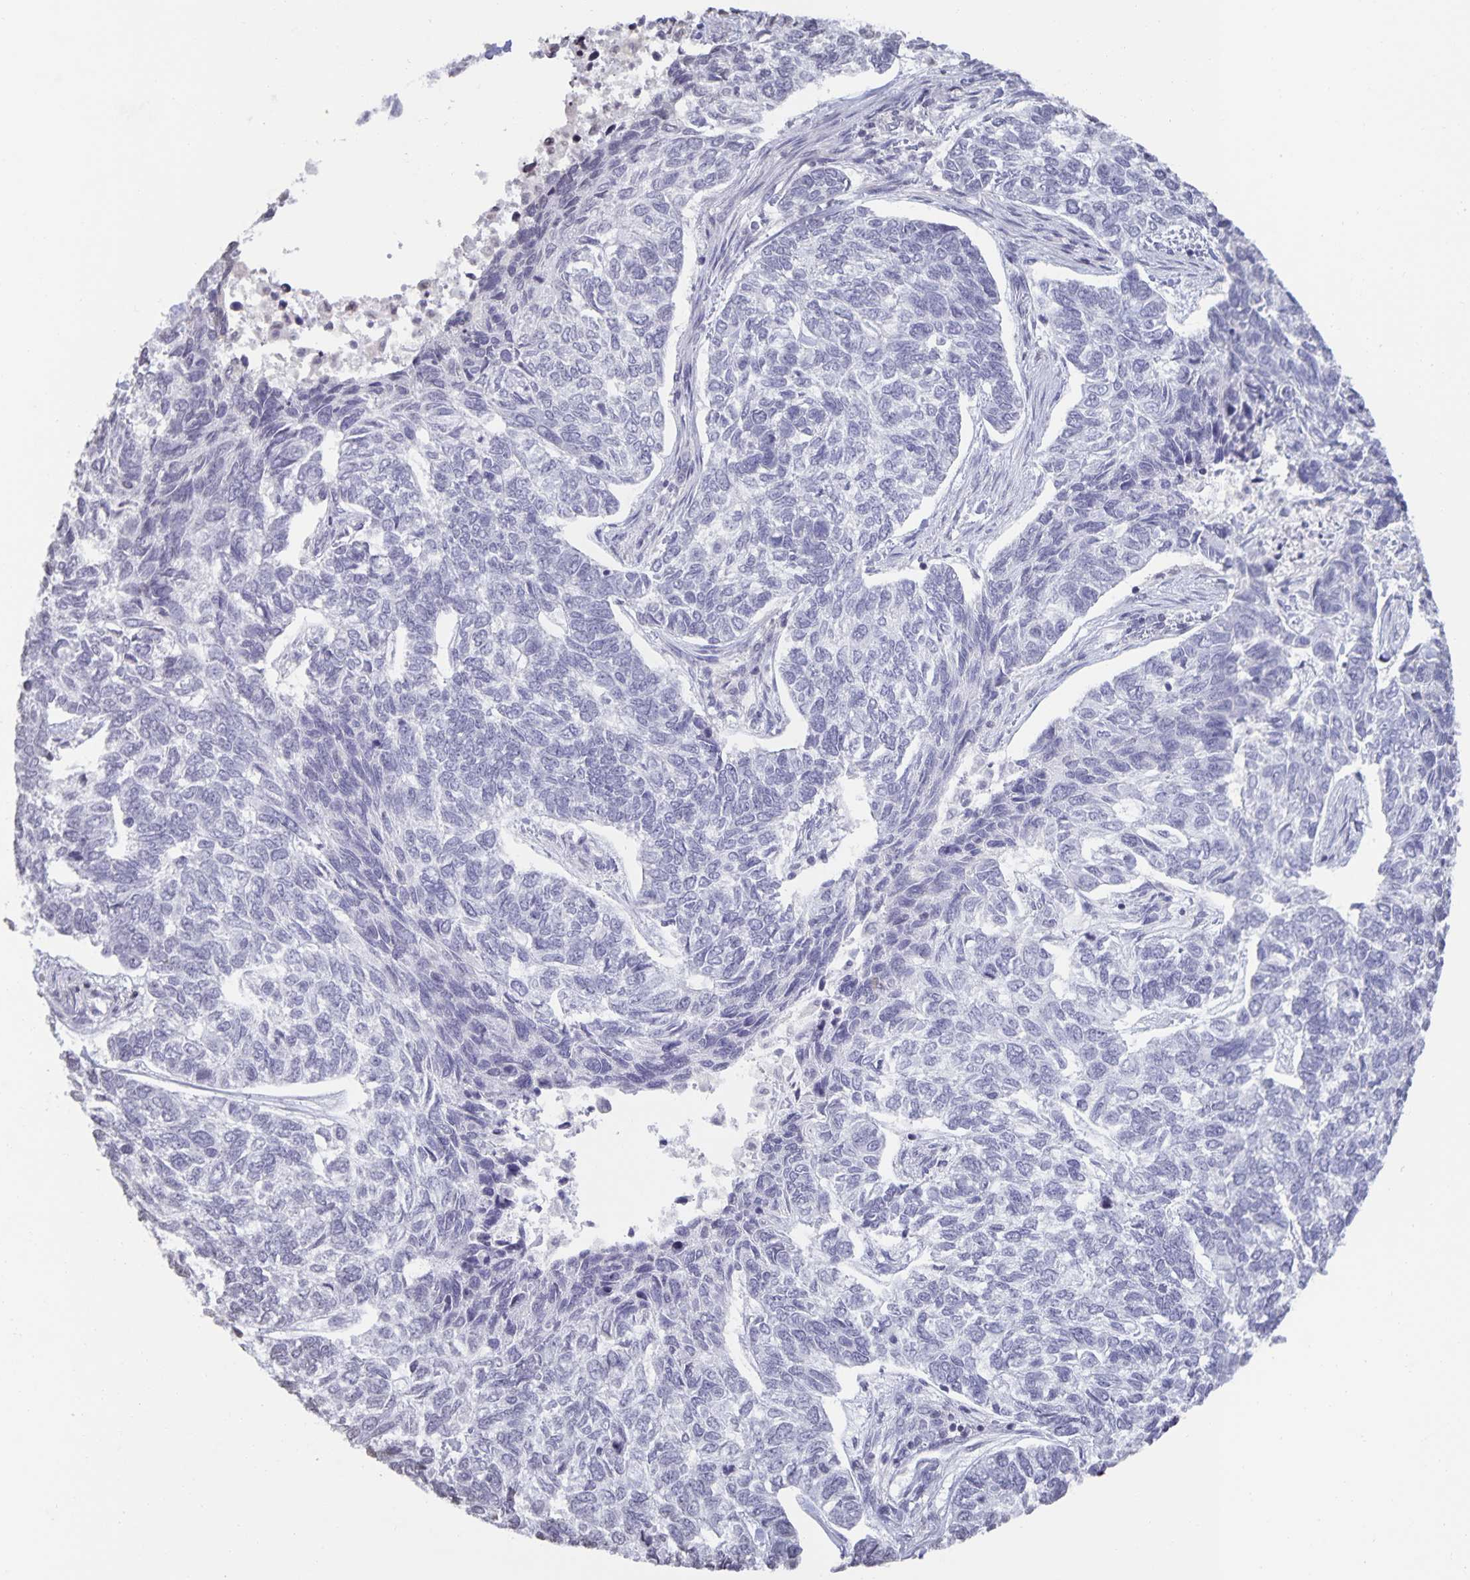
{"staining": {"intensity": "negative", "quantity": "none", "location": "none"}, "tissue": "skin cancer", "cell_type": "Tumor cells", "image_type": "cancer", "snomed": [{"axis": "morphology", "description": "Basal cell carcinoma"}, {"axis": "topography", "description": "Skin"}], "caption": "Skin basal cell carcinoma was stained to show a protein in brown. There is no significant expression in tumor cells.", "gene": "AQP4", "patient": {"sex": "female", "age": 65}}